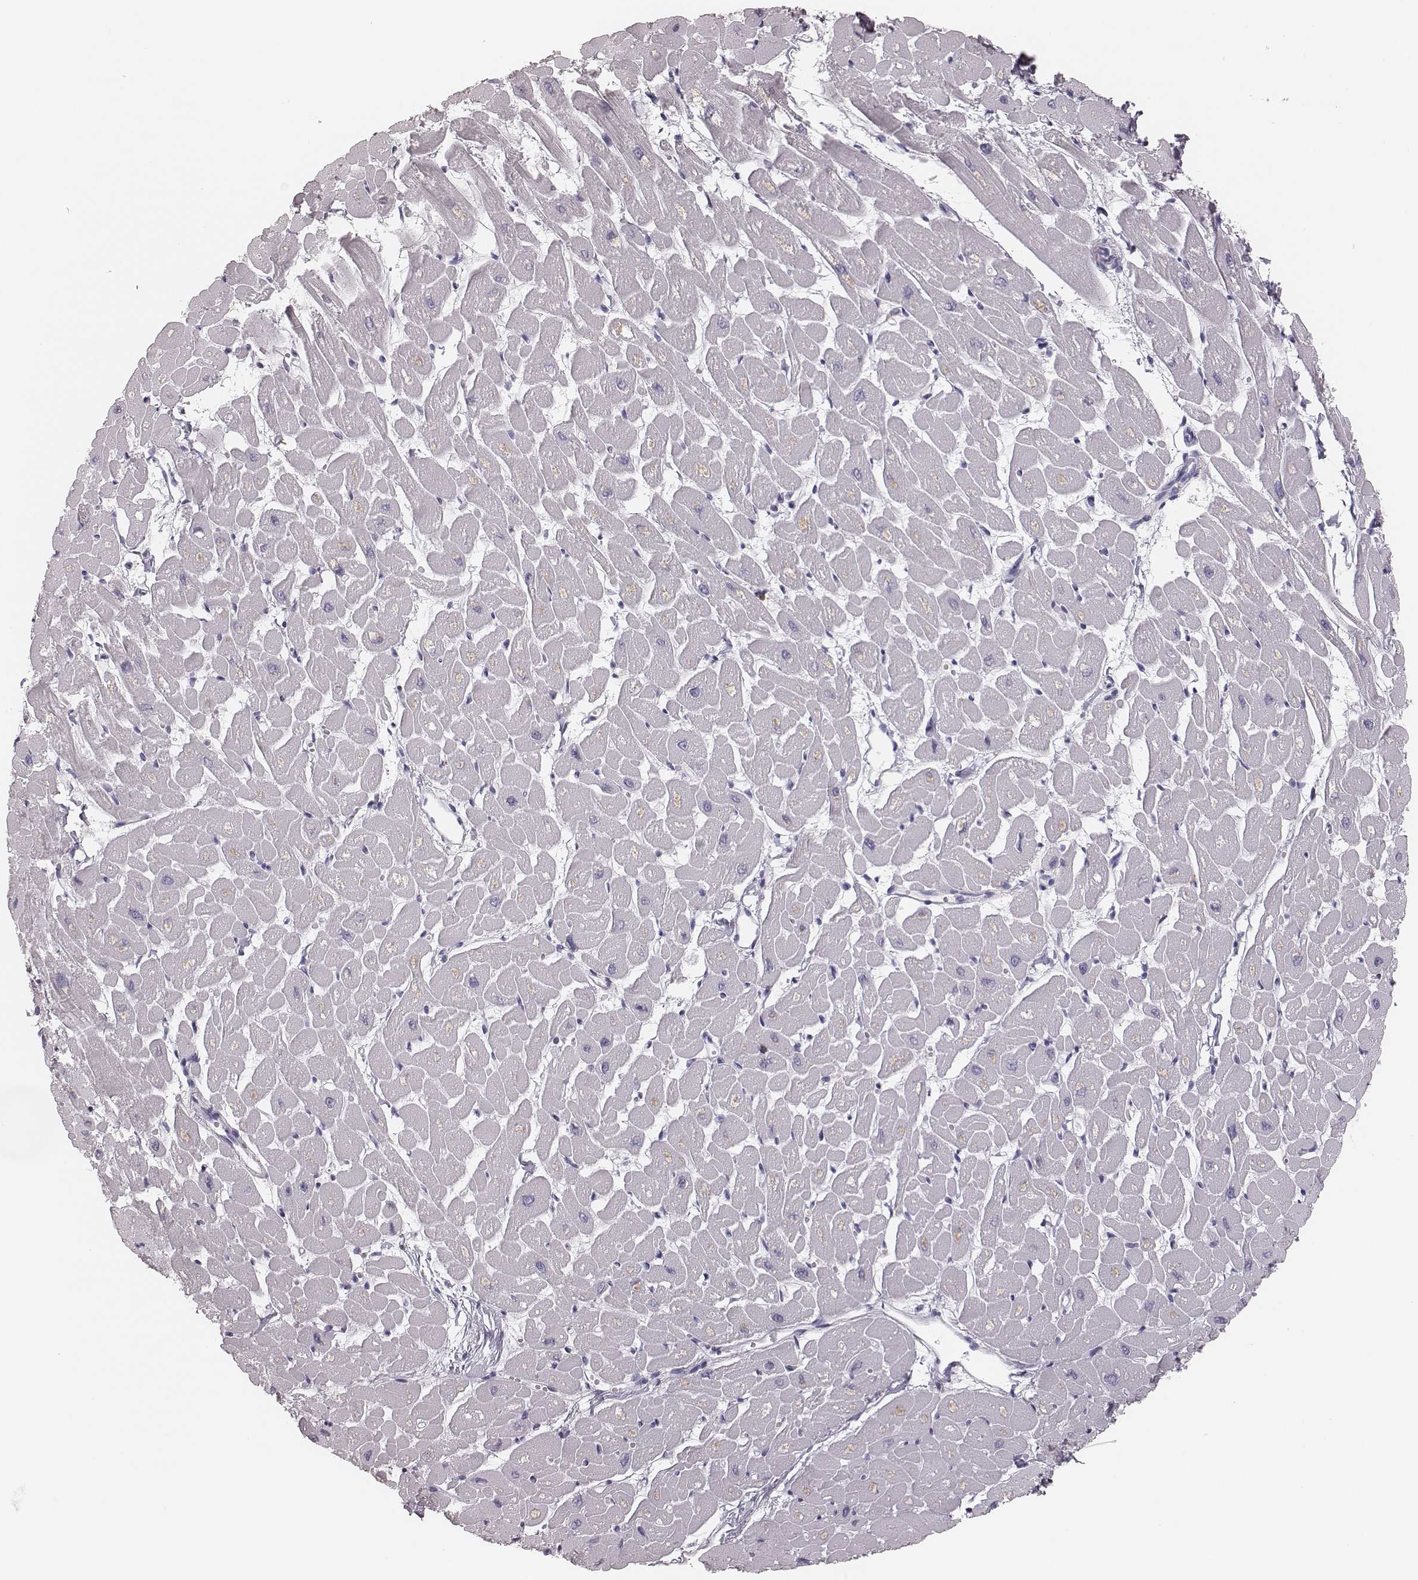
{"staining": {"intensity": "negative", "quantity": "none", "location": "none"}, "tissue": "heart muscle", "cell_type": "Cardiomyocytes", "image_type": "normal", "snomed": [{"axis": "morphology", "description": "Normal tissue, NOS"}, {"axis": "topography", "description": "Heart"}], "caption": "This is an immunohistochemistry micrograph of unremarkable heart muscle. There is no expression in cardiomyocytes.", "gene": "ELANE", "patient": {"sex": "male", "age": 57}}